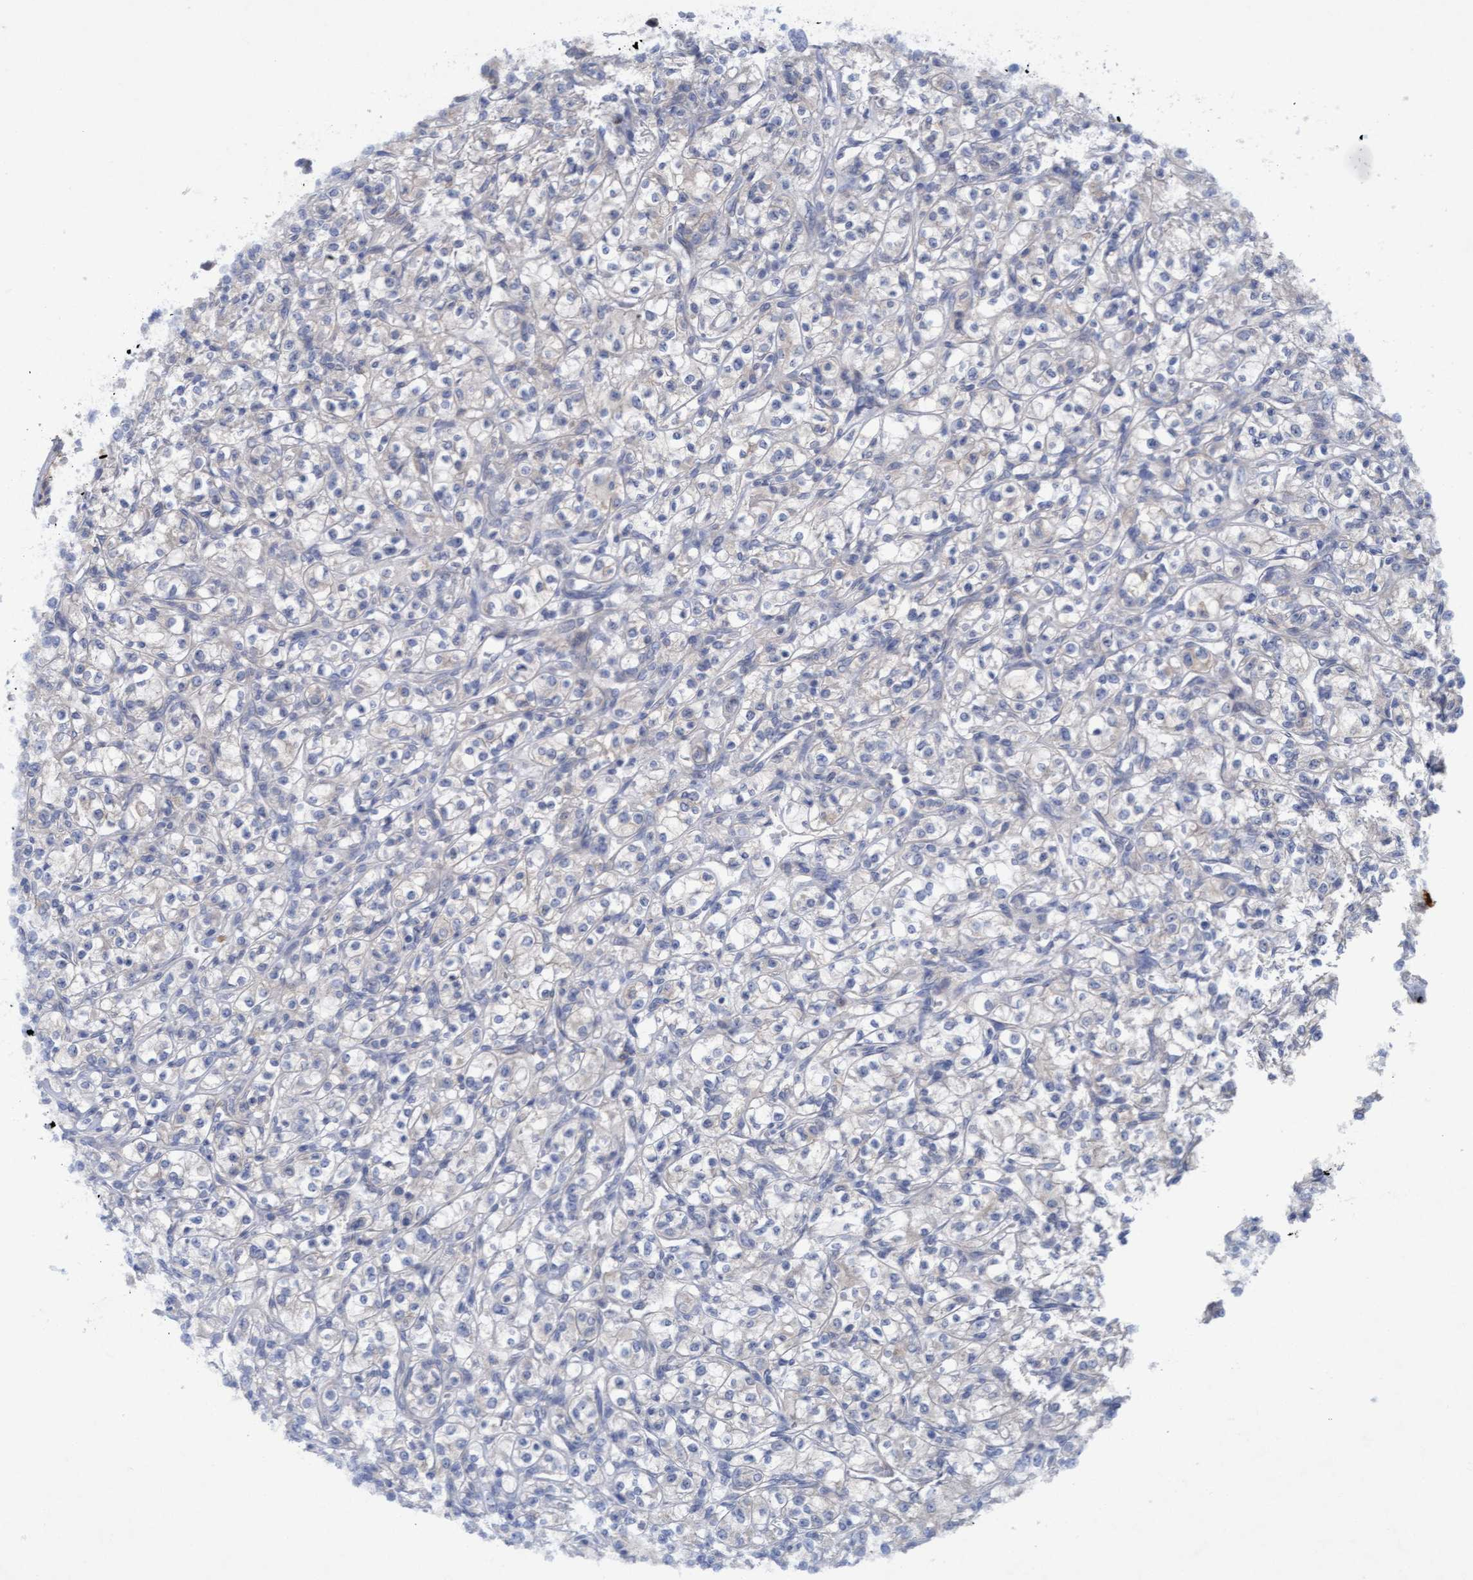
{"staining": {"intensity": "negative", "quantity": "none", "location": "none"}, "tissue": "renal cancer", "cell_type": "Tumor cells", "image_type": "cancer", "snomed": [{"axis": "morphology", "description": "Adenocarcinoma, NOS"}, {"axis": "topography", "description": "Kidney"}], "caption": "Human renal adenocarcinoma stained for a protein using immunohistochemistry (IHC) reveals no expression in tumor cells.", "gene": "PLCD1", "patient": {"sex": "male", "age": 77}}